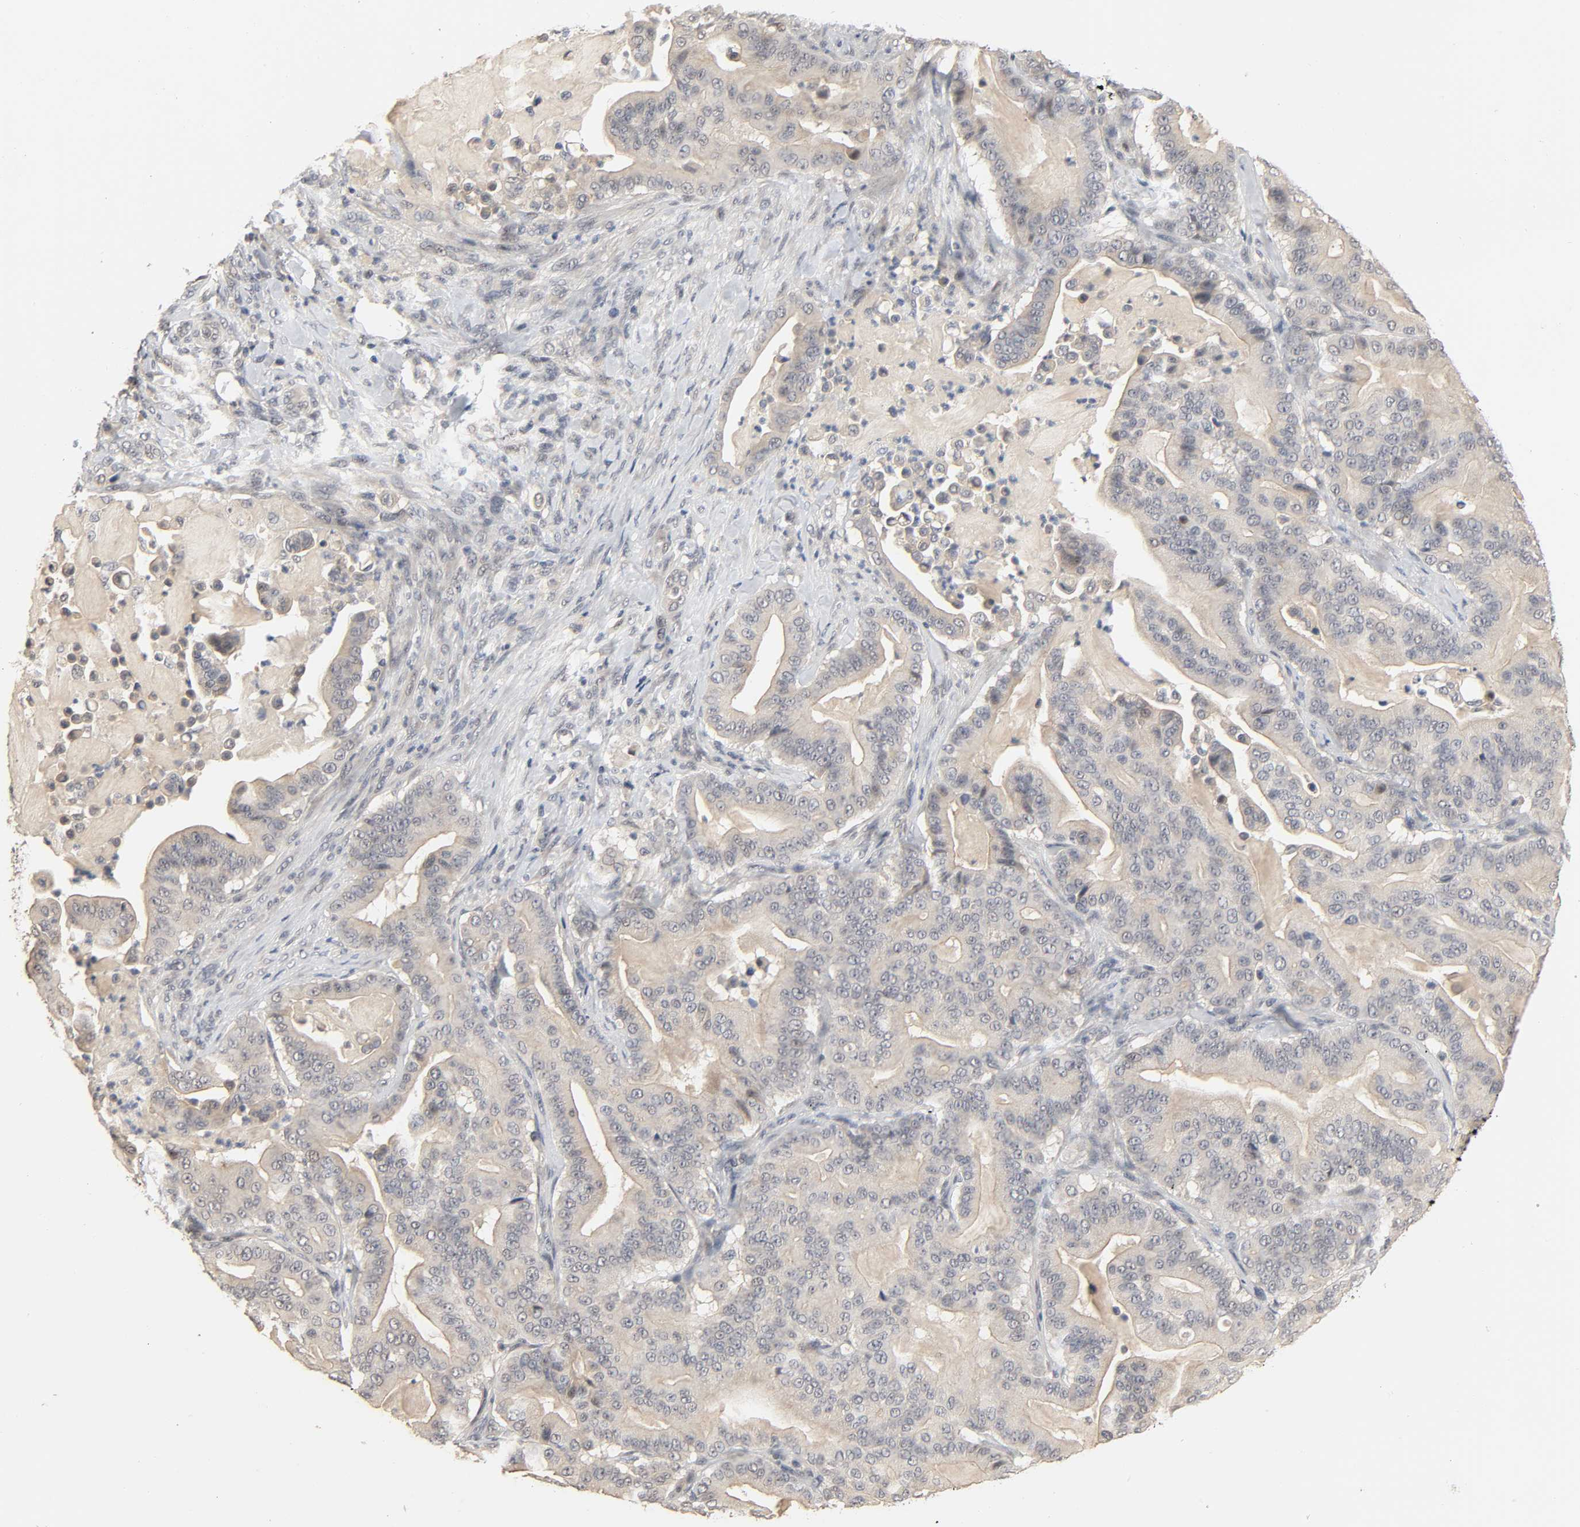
{"staining": {"intensity": "negative", "quantity": "none", "location": "none"}, "tissue": "pancreatic cancer", "cell_type": "Tumor cells", "image_type": "cancer", "snomed": [{"axis": "morphology", "description": "Adenocarcinoma, NOS"}, {"axis": "topography", "description": "Pancreas"}], "caption": "This is a photomicrograph of IHC staining of pancreatic cancer, which shows no positivity in tumor cells.", "gene": "MAGEA8", "patient": {"sex": "male", "age": 63}}